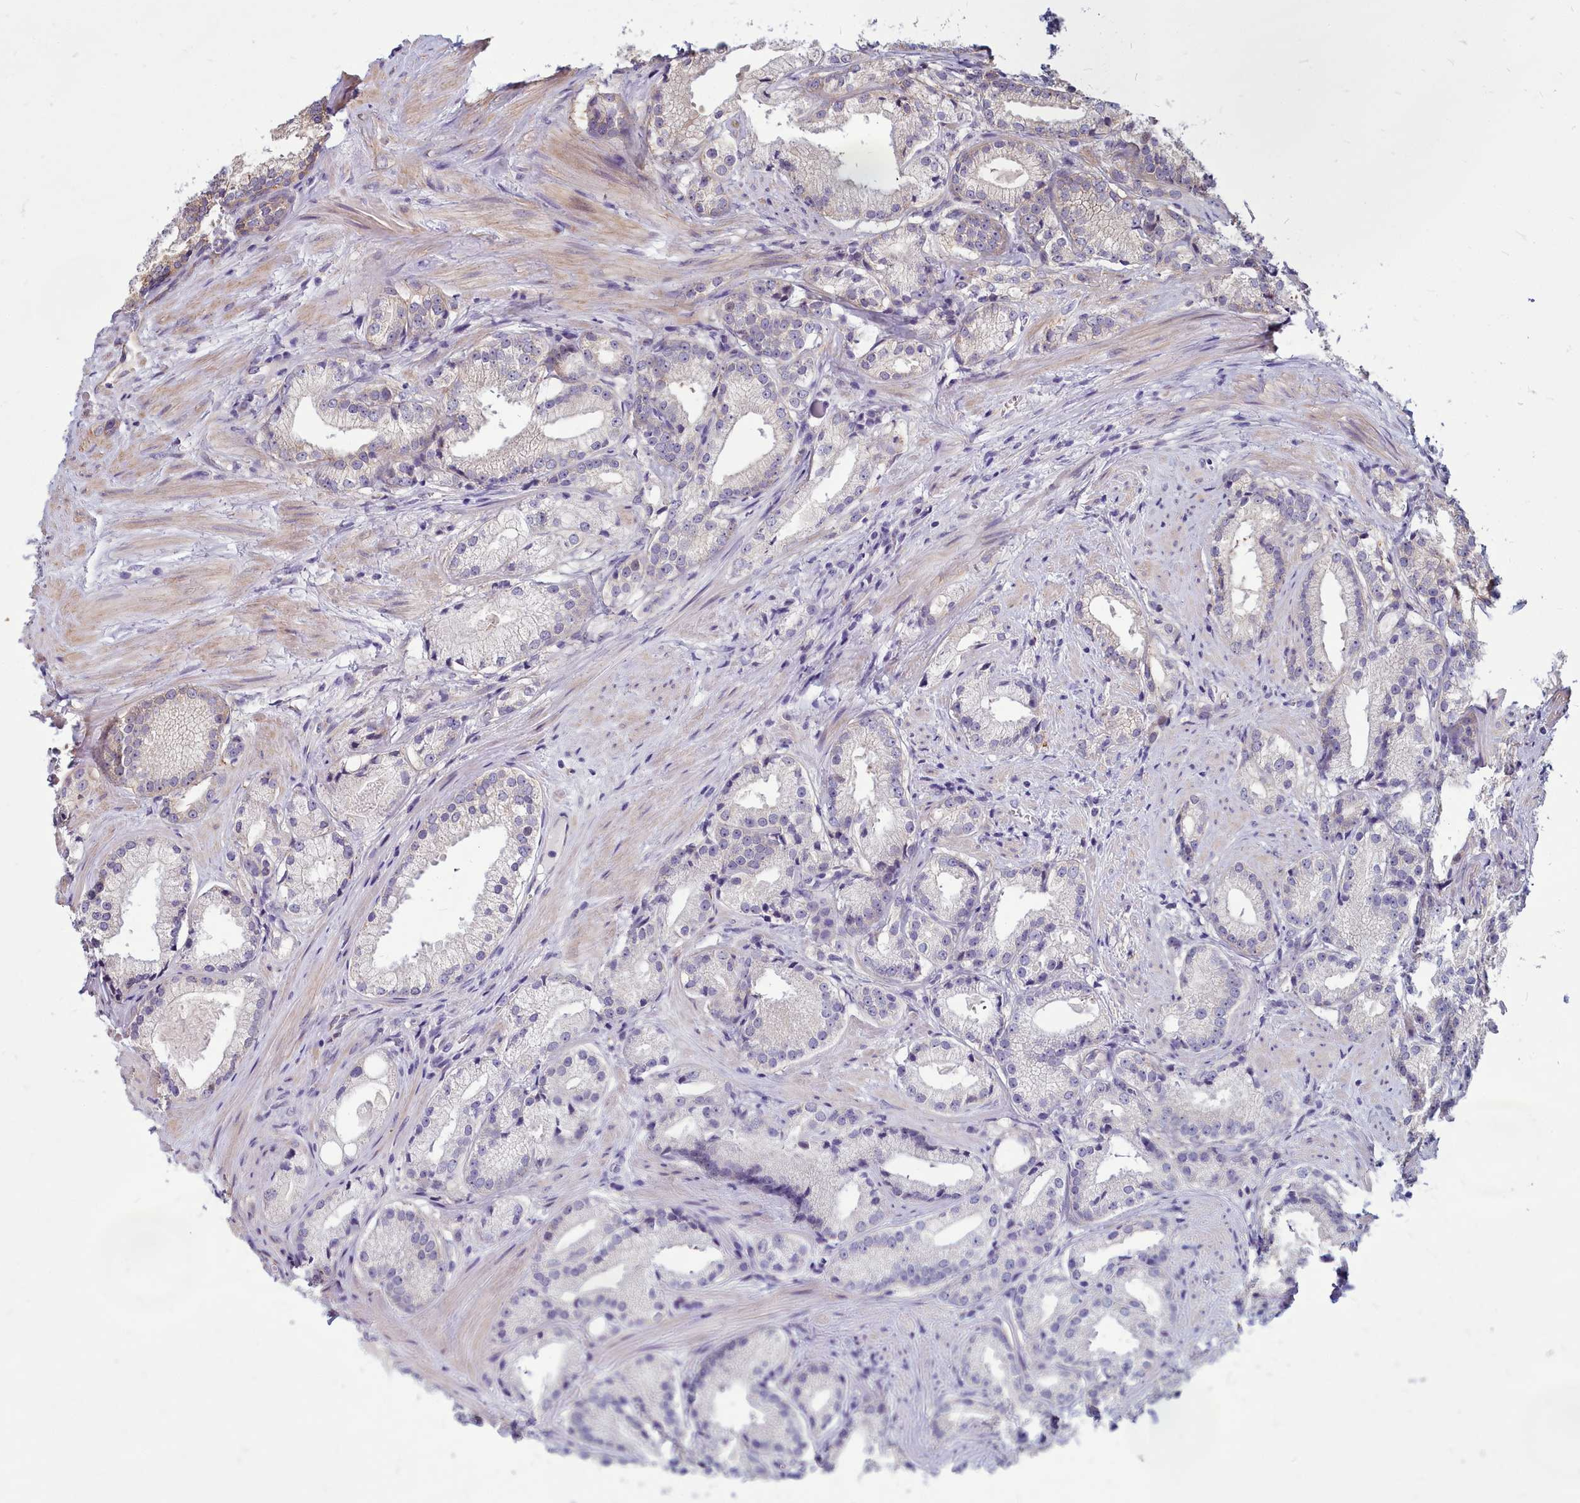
{"staining": {"intensity": "negative", "quantity": "none", "location": "none"}, "tissue": "prostate cancer", "cell_type": "Tumor cells", "image_type": "cancer", "snomed": [{"axis": "morphology", "description": "Adenocarcinoma, Low grade"}, {"axis": "topography", "description": "Prostate"}], "caption": "DAB (3,3'-diaminobenzidine) immunohistochemical staining of prostate cancer demonstrates no significant expression in tumor cells.", "gene": "TTC5", "patient": {"sex": "male", "age": 57}}